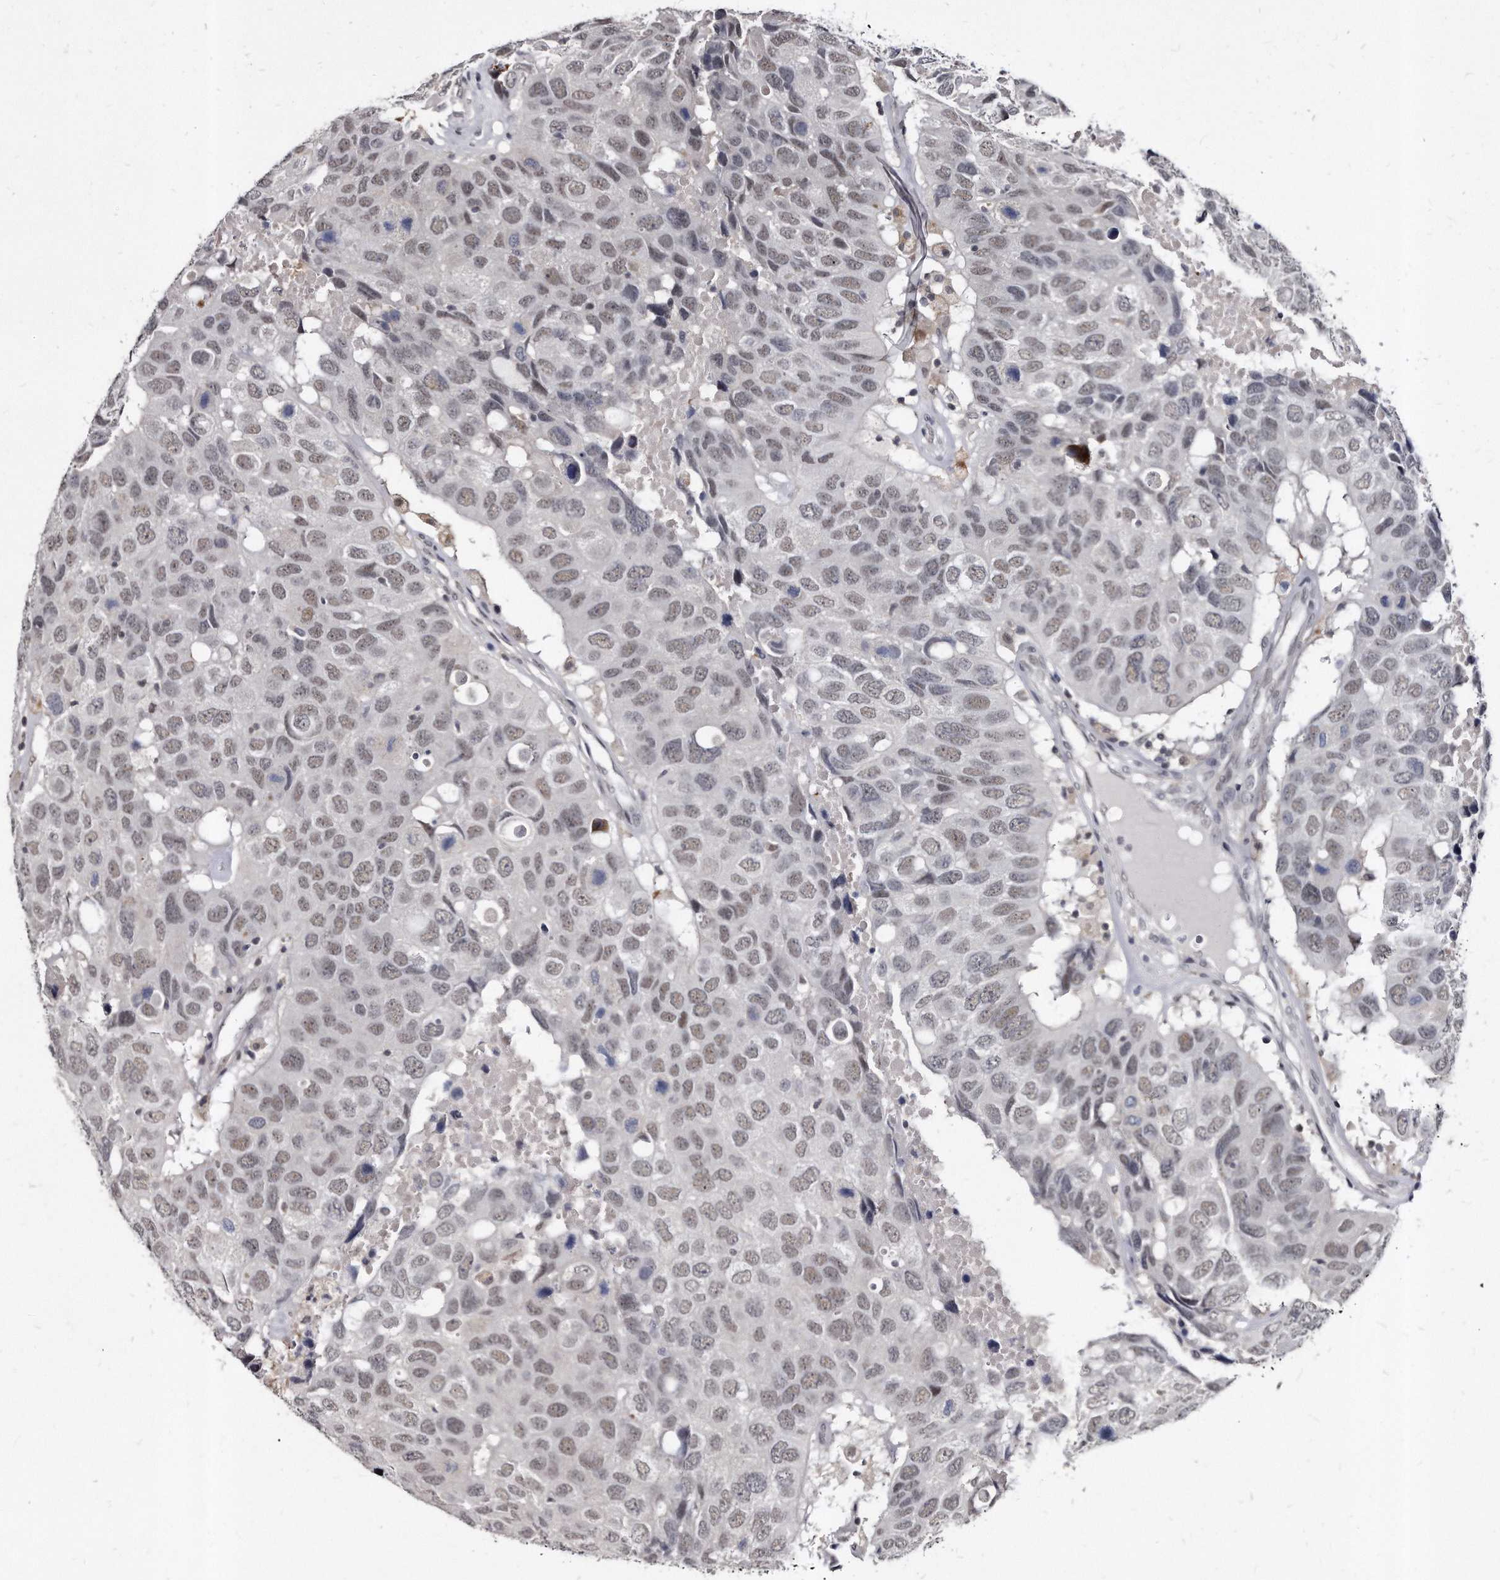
{"staining": {"intensity": "weak", "quantity": ">75%", "location": "nuclear"}, "tissue": "head and neck cancer", "cell_type": "Tumor cells", "image_type": "cancer", "snomed": [{"axis": "morphology", "description": "Squamous cell carcinoma, NOS"}, {"axis": "topography", "description": "Head-Neck"}], "caption": "A histopathology image of human head and neck cancer stained for a protein shows weak nuclear brown staining in tumor cells.", "gene": "KLHDC3", "patient": {"sex": "male", "age": 66}}